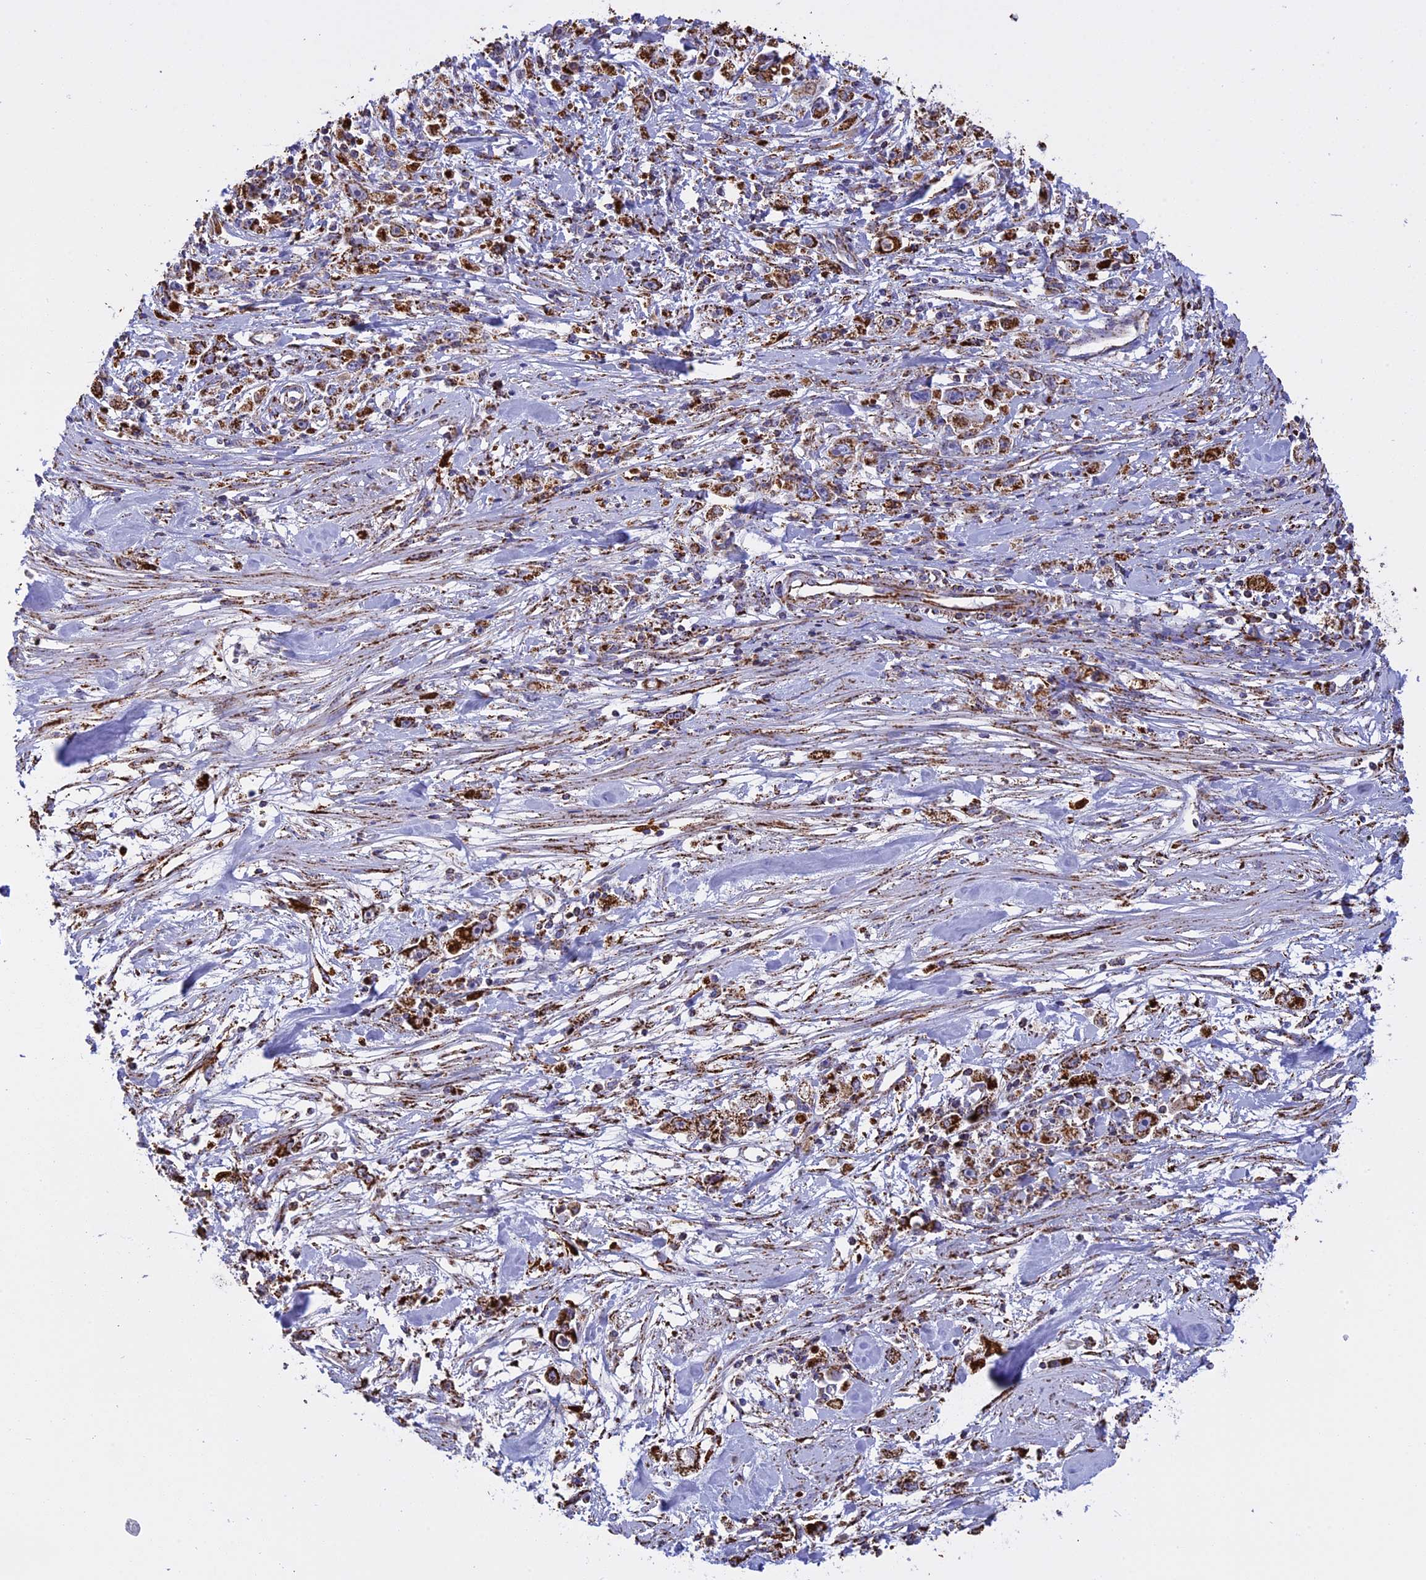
{"staining": {"intensity": "strong", "quantity": ">75%", "location": "cytoplasmic/membranous"}, "tissue": "stomach cancer", "cell_type": "Tumor cells", "image_type": "cancer", "snomed": [{"axis": "morphology", "description": "Adenocarcinoma, NOS"}, {"axis": "topography", "description": "Stomach"}], "caption": "Immunohistochemistry (IHC) staining of stomach adenocarcinoma, which displays high levels of strong cytoplasmic/membranous staining in approximately >75% of tumor cells indicating strong cytoplasmic/membranous protein staining. The staining was performed using DAB (brown) for protein detection and nuclei were counterstained in hematoxylin (blue).", "gene": "KCNG1", "patient": {"sex": "female", "age": 59}}